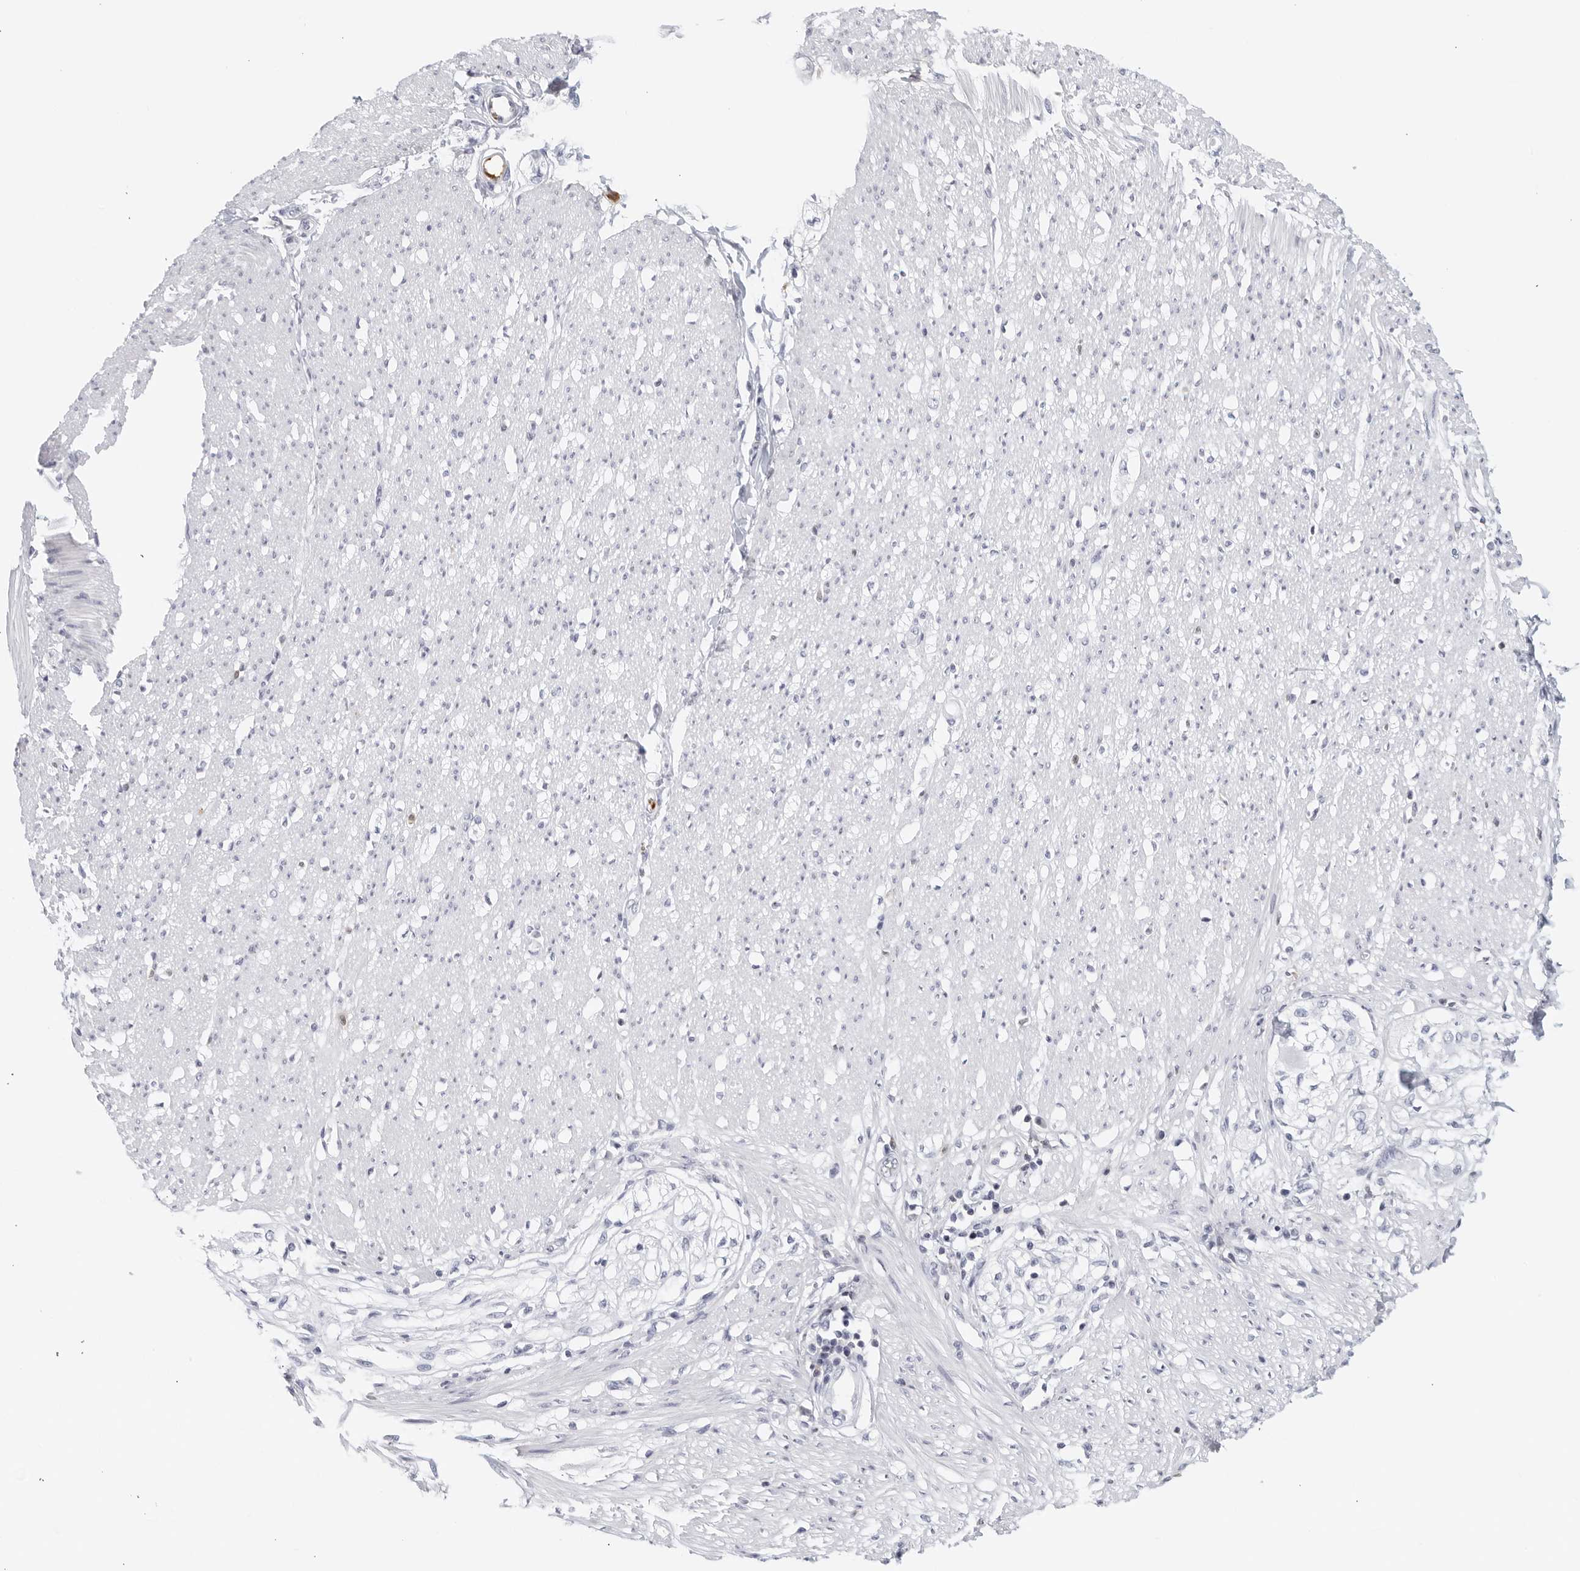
{"staining": {"intensity": "negative", "quantity": "none", "location": "none"}, "tissue": "smooth muscle", "cell_type": "Smooth muscle cells", "image_type": "normal", "snomed": [{"axis": "morphology", "description": "Normal tissue, NOS"}, {"axis": "morphology", "description": "Adenocarcinoma, NOS"}, {"axis": "topography", "description": "Colon"}, {"axis": "topography", "description": "Peripheral nerve tissue"}], "caption": "A histopathology image of human smooth muscle is negative for staining in smooth muscle cells. (Immunohistochemistry (ihc), brightfield microscopy, high magnification).", "gene": "FGG", "patient": {"sex": "male", "age": 14}}